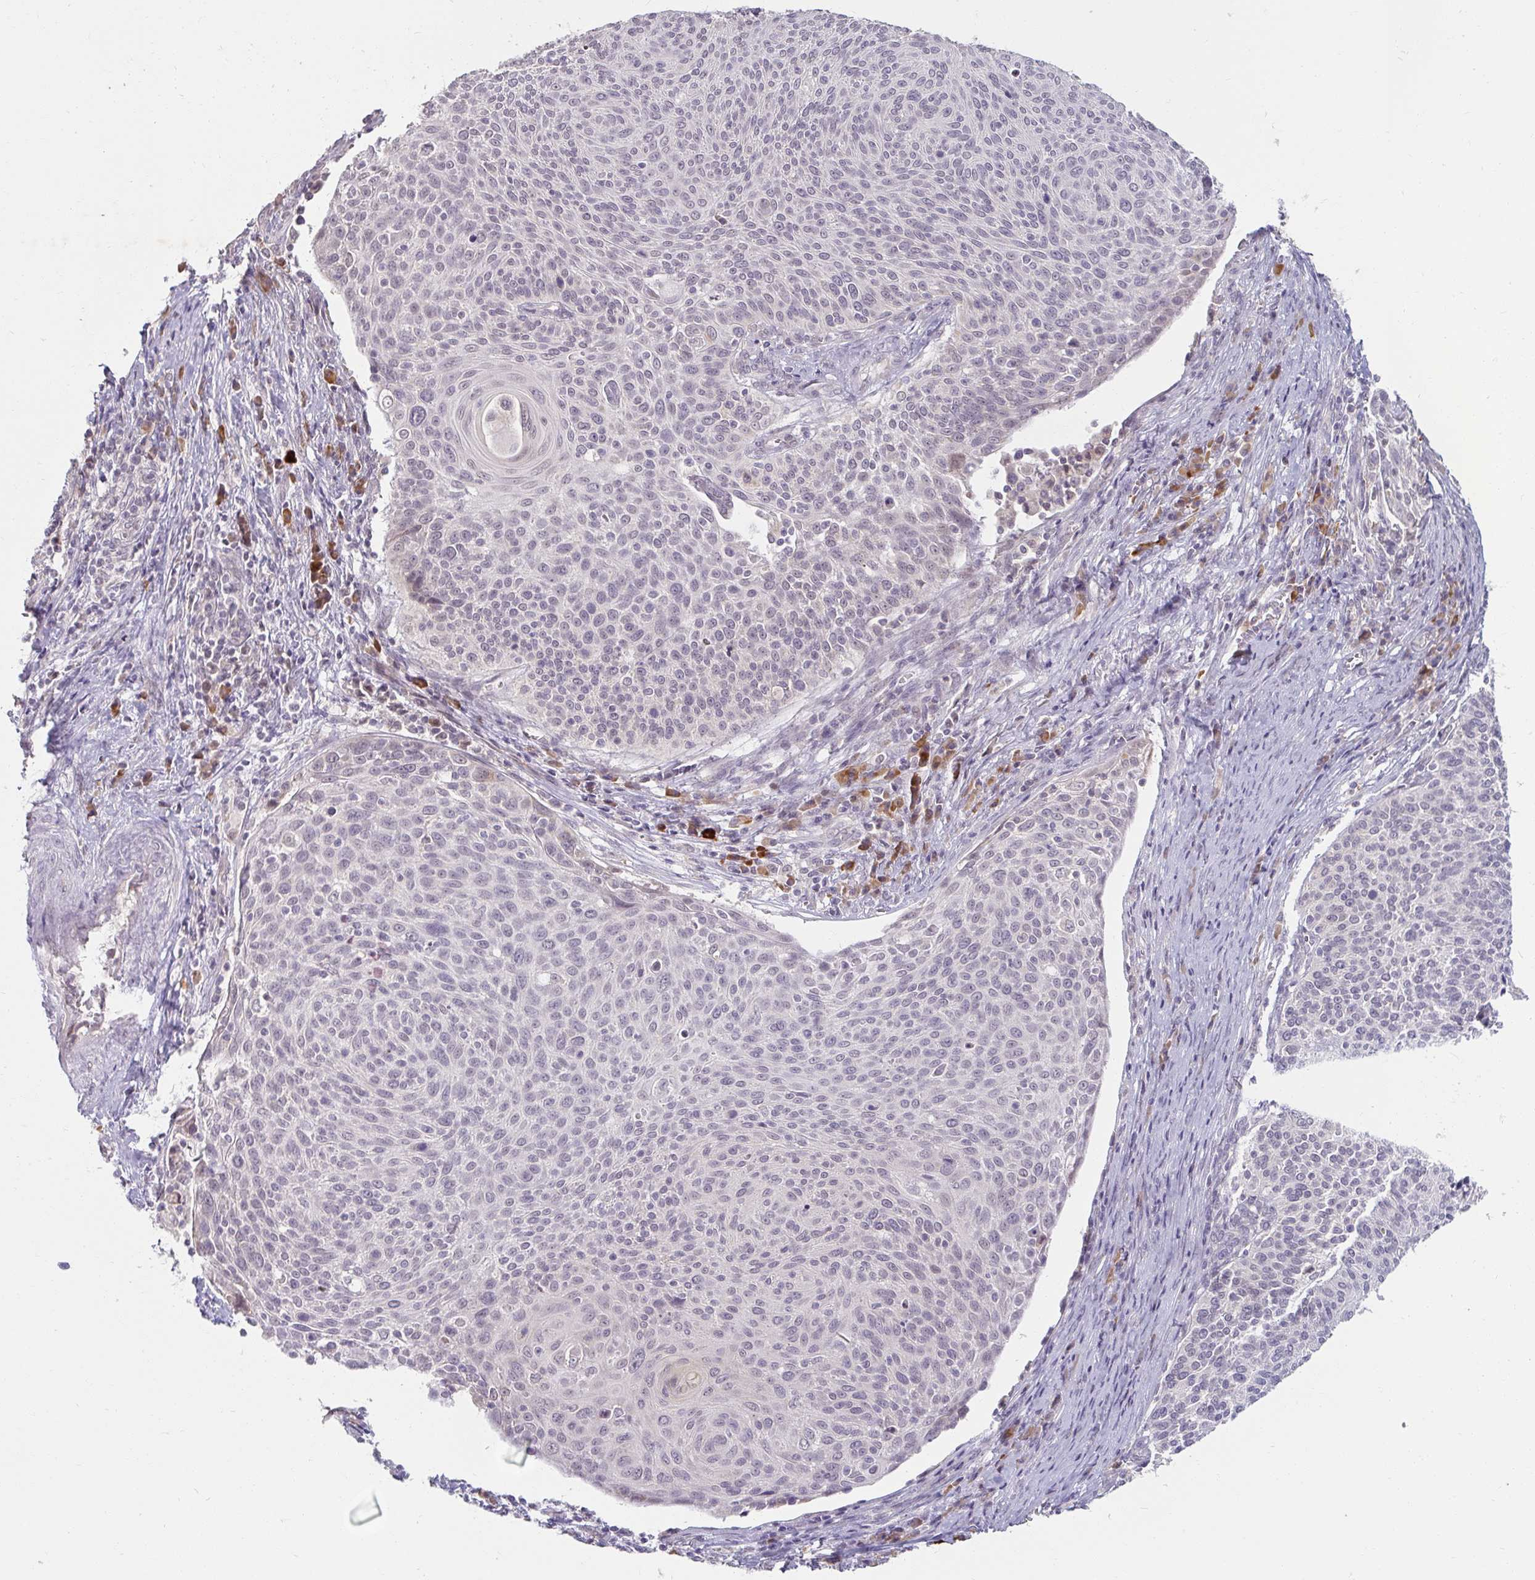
{"staining": {"intensity": "negative", "quantity": "none", "location": "none"}, "tissue": "cervical cancer", "cell_type": "Tumor cells", "image_type": "cancer", "snomed": [{"axis": "morphology", "description": "Squamous cell carcinoma, NOS"}, {"axis": "topography", "description": "Cervix"}], "caption": "IHC image of neoplastic tissue: human cervical cancer (squamous cell carcinoma) stained with DAB demonstrates no significant protein positivity in tumor cells.", "gene": "DDN", "patient": {"sex": "female", "age": 31}}